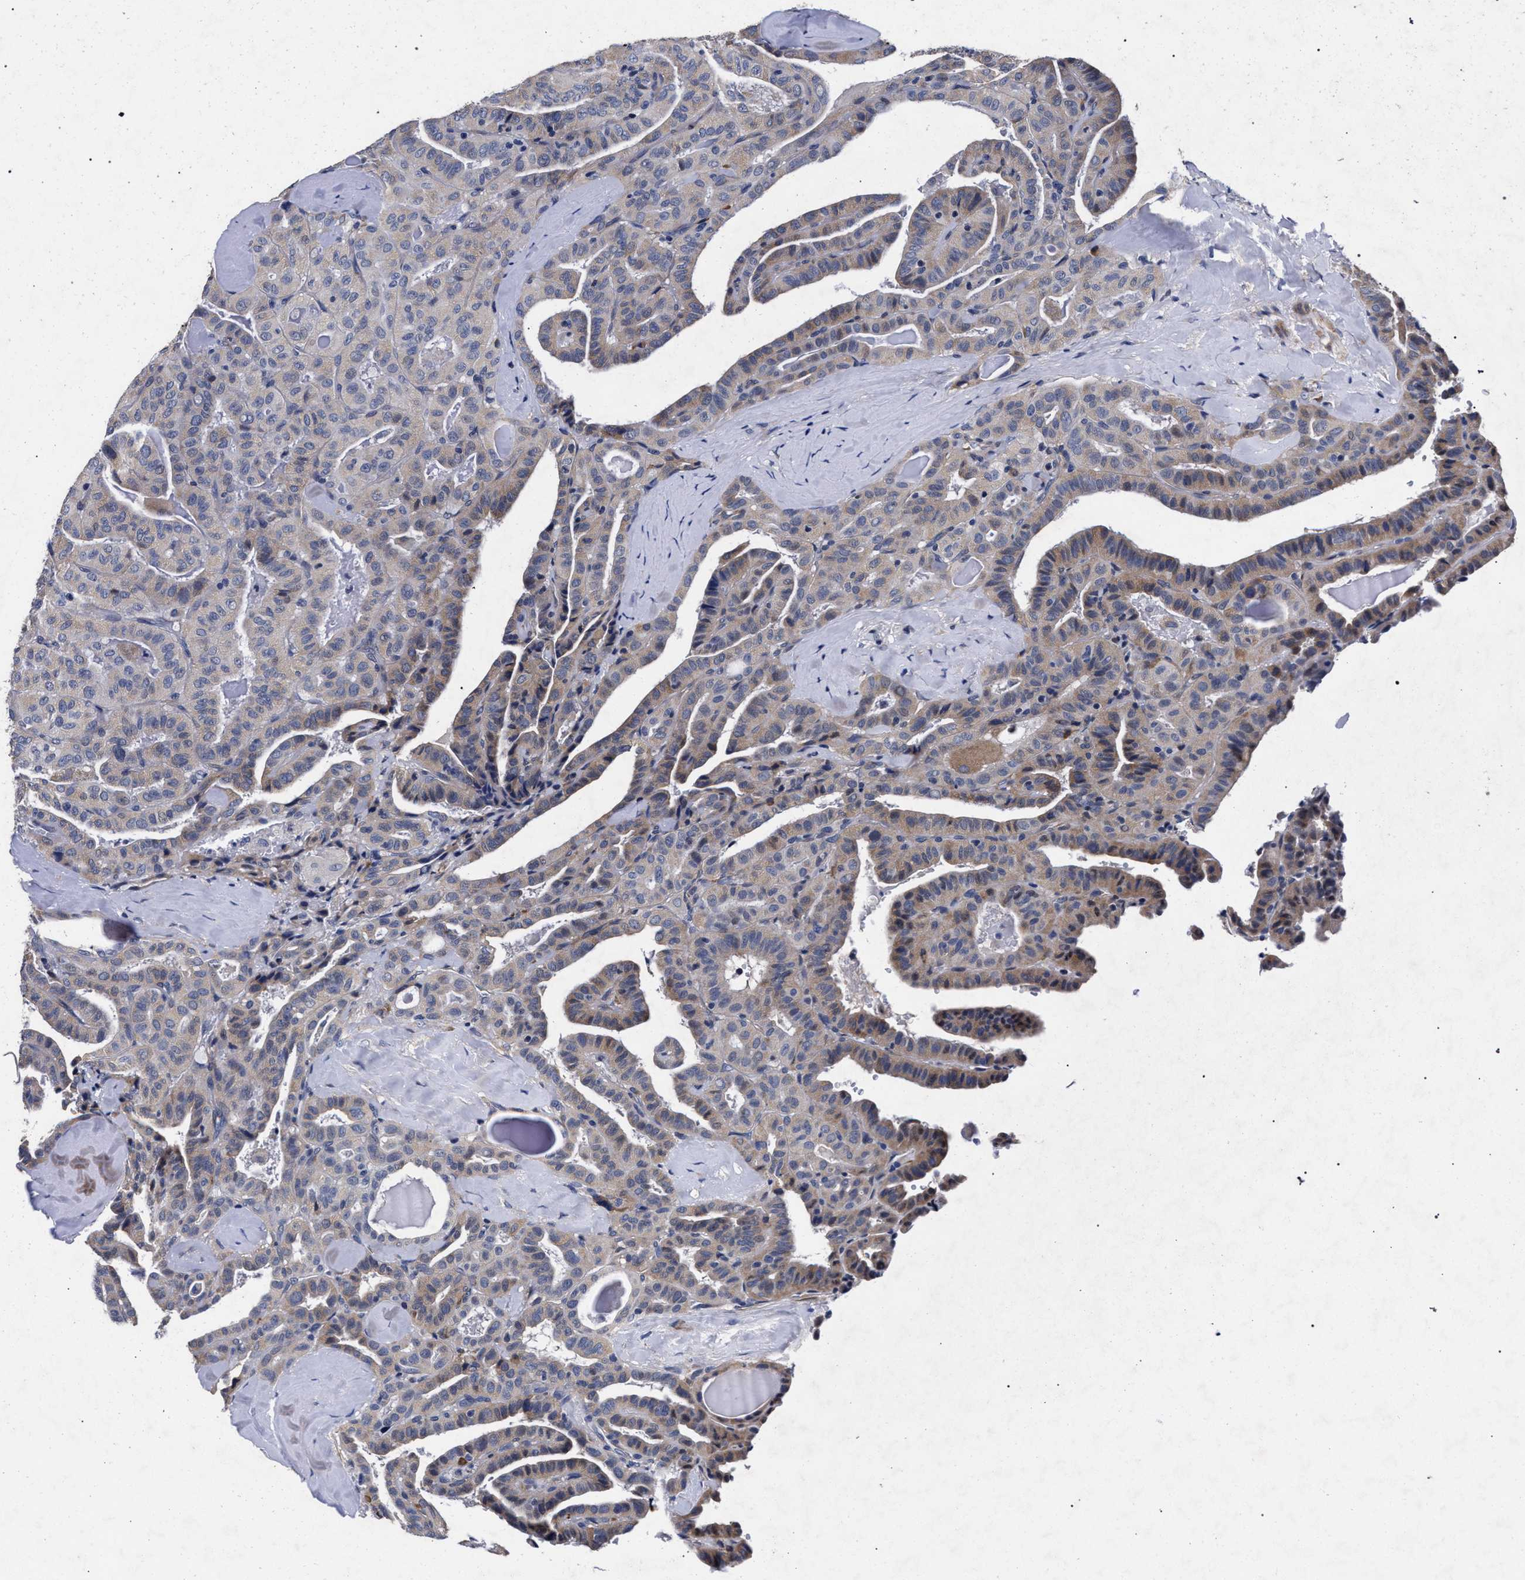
{"staining": {"intensity": "weak", "quantity": "<25%", "location": "cytoplasmic/membranous"}, "tissue": "thyroid cancer", "cell_type": "Tumor cells", "image_type": "cancer", "snomed": [{"axis": "morphology", "description": "Papillary adenocarcinoma, NOS"}, {"axis": "topography", "description": "Thyroid gland"}], "caption": "Tumor cells show no significant protein positivity in thyroid papillary adenocarcinoma.", "gene": "CFAP95", "patient": {"sex": "male", "age": 77}}